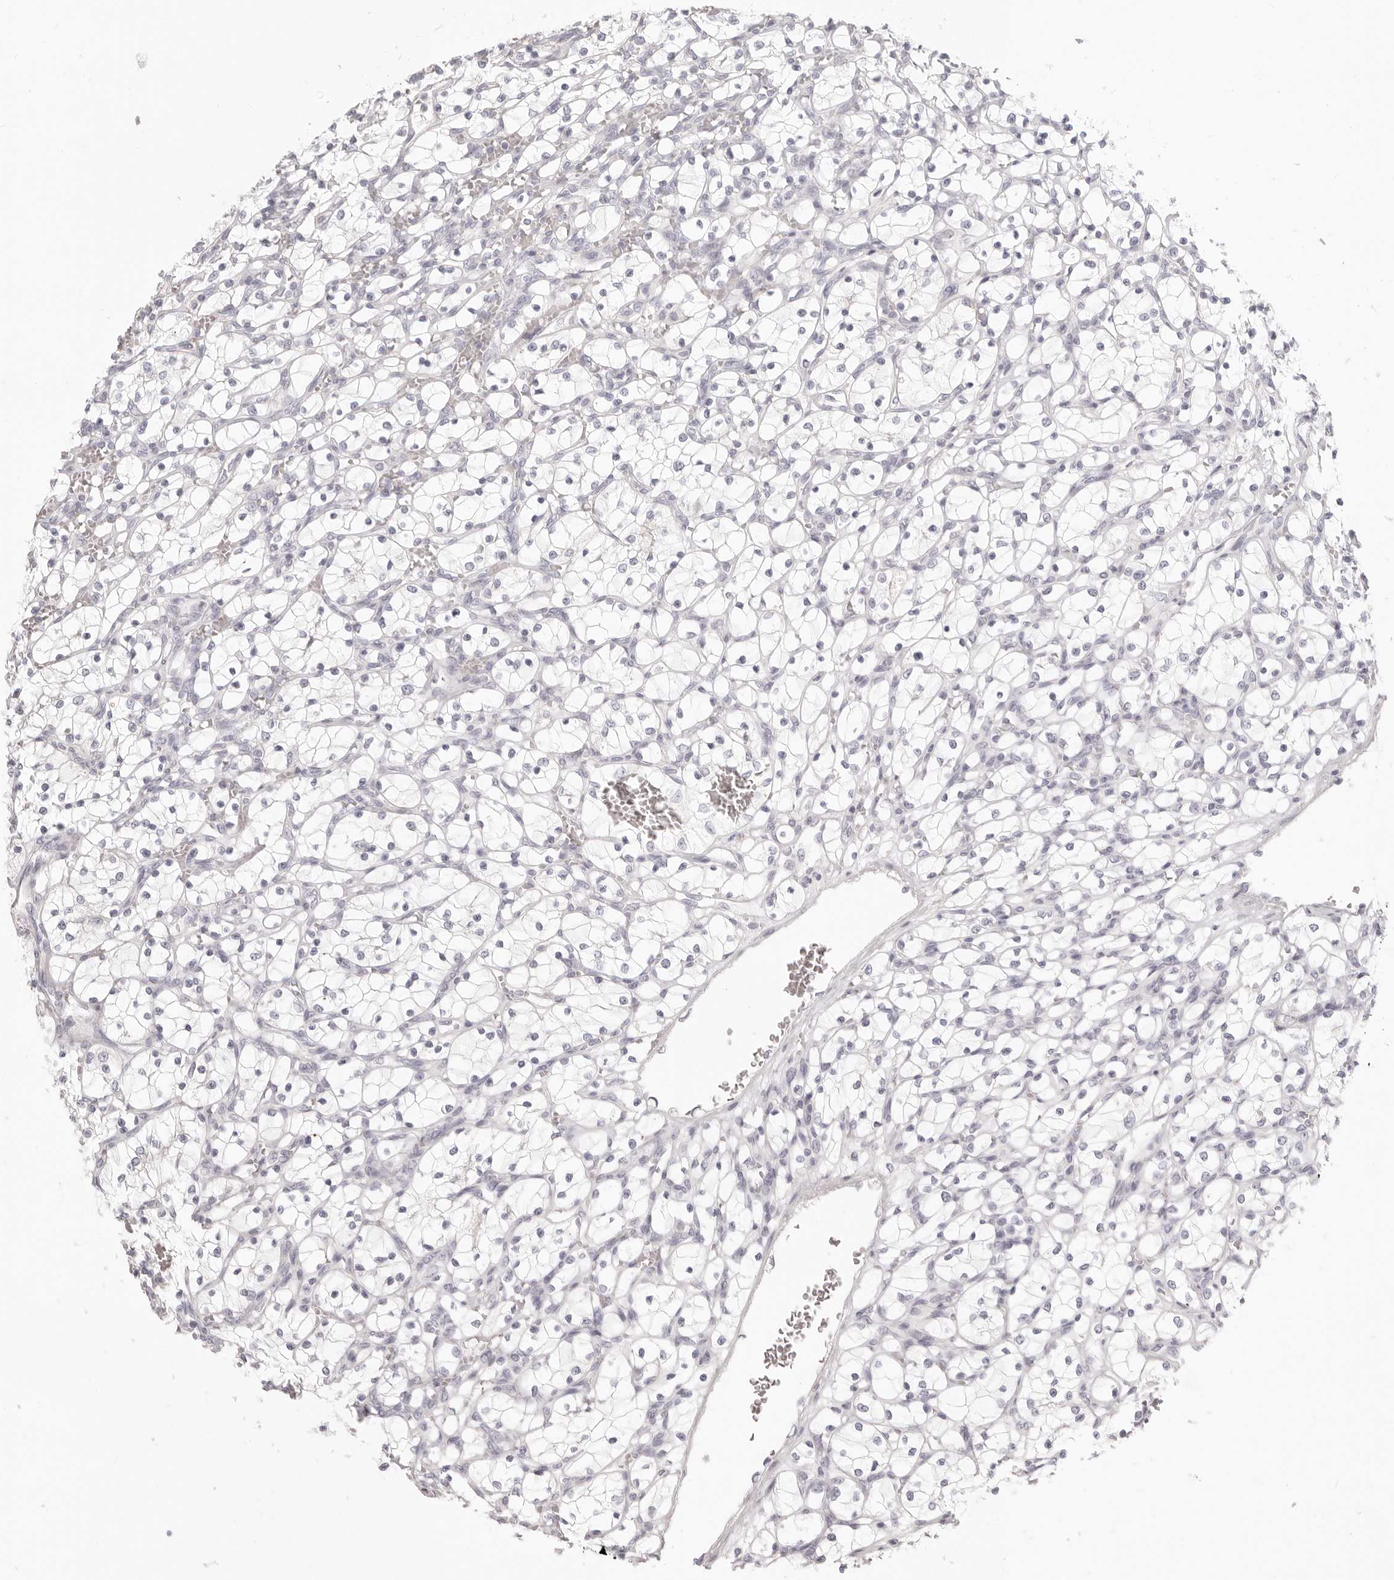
{"staining": {"intensity": "negative", "quantity": "none", "location": "none"}, "tissue": "renal cancer", "cell_type": "Tumor cells", "image_type": "cancer", "snomed": [{"axis": "morphology", "description": "Adenocarcinoma, NOS"}, {"axis": "topography", "description": "Kidney"}], "caption": "DAB immunohistochemical staining of adenocarcinoma (renal) demonstrates no significant positivity in tumor cells.", "gene": "FABP1", "patient": {"sex": "female", "age": 69}}